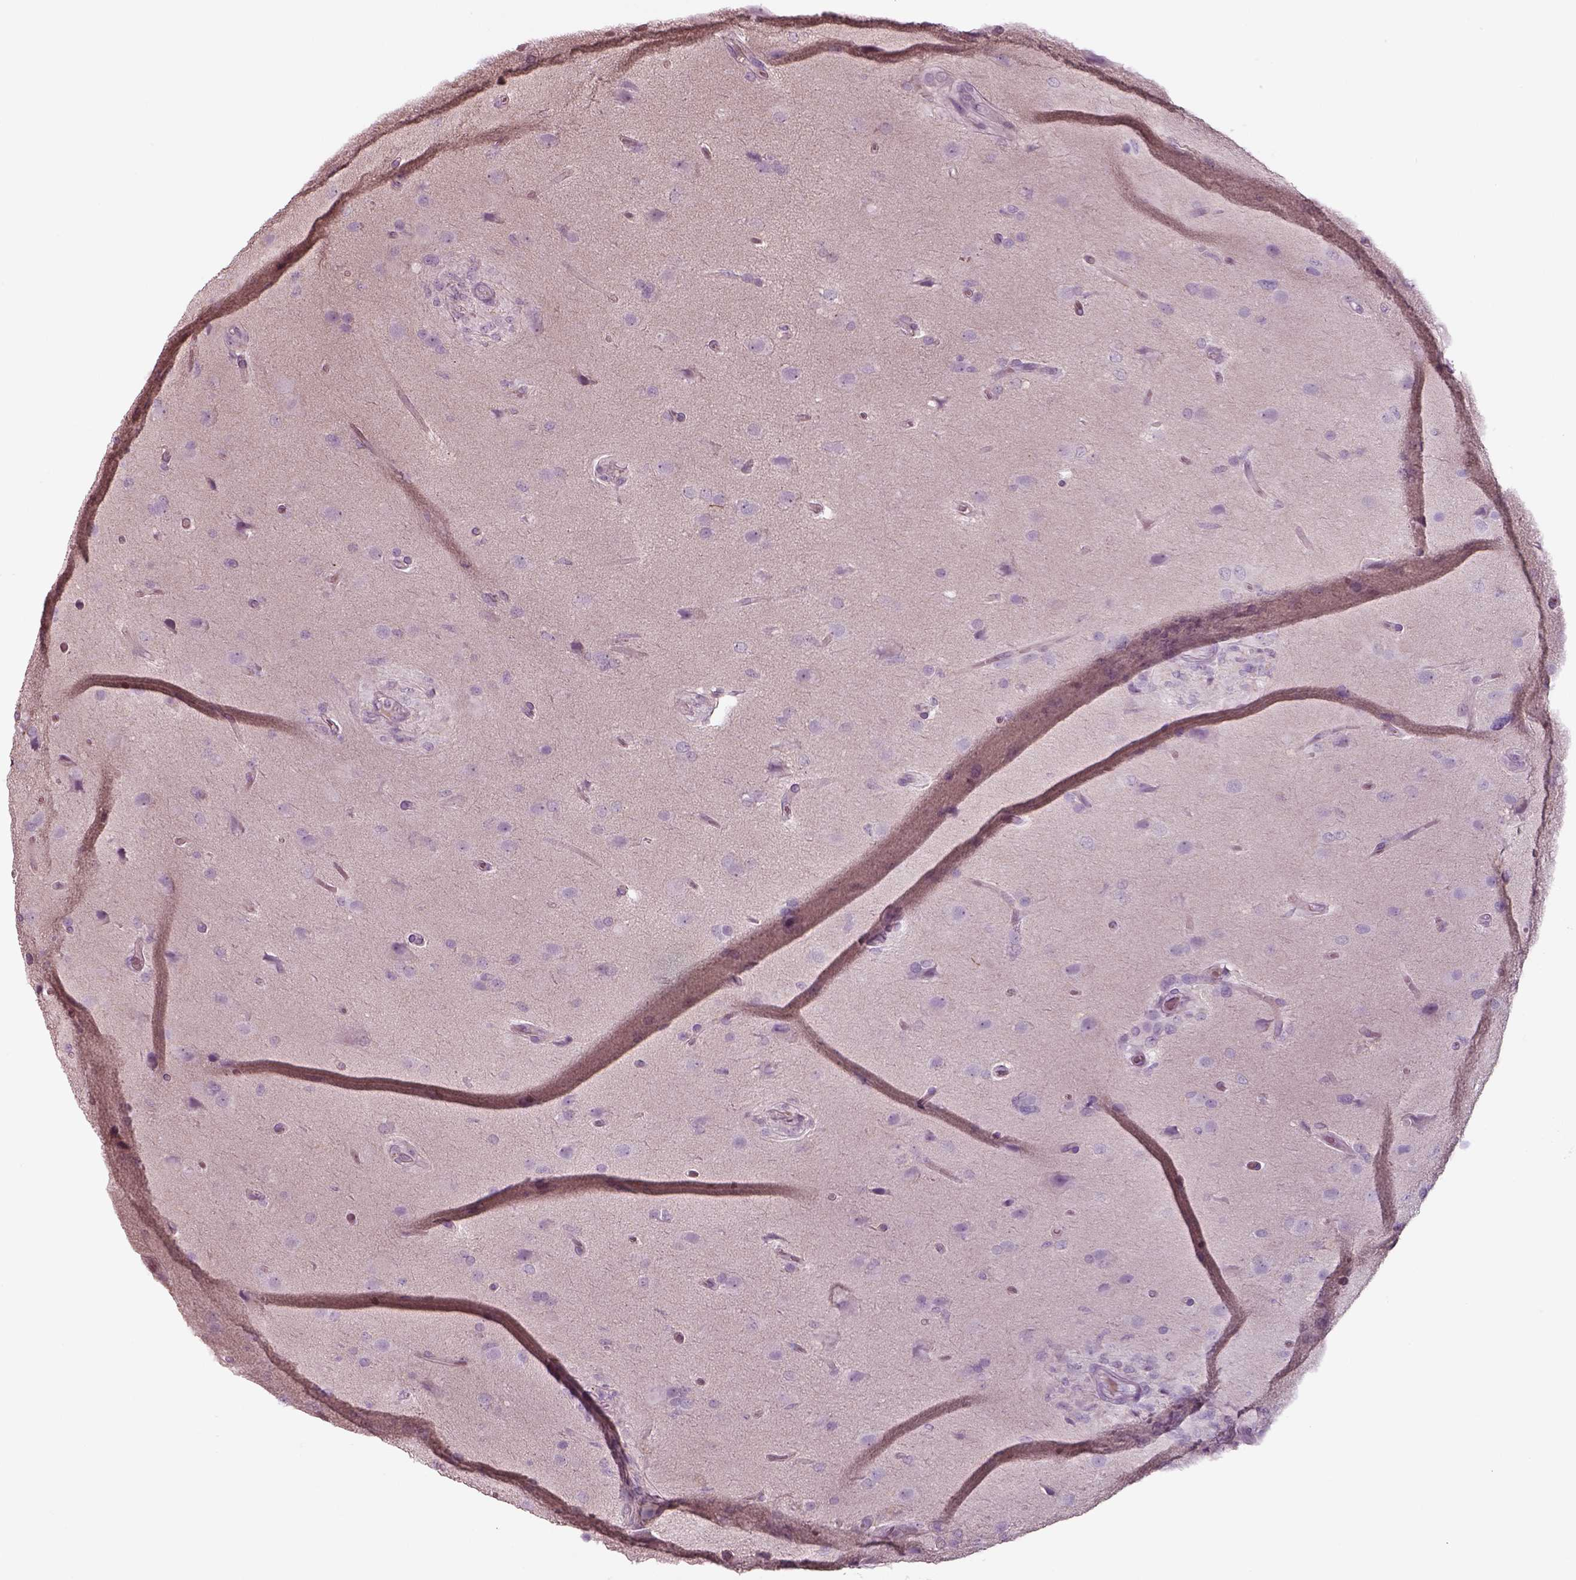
{"staining": {"intensity": "negative", "quantity": "none", "location": "none"}, "tissue": "glioma", "cell_type": "Tumor cells", "image_type": "cancer", "snomed": [{"axis": "morphology", "description": "Glioma, malignant, High grade"}, {"axis": "topography", "description": "Brain"}], "caption": "Immunohistochemistry micrograph of neoplastic tissue: human high-grade glioma (malignant) stained with DAB demonstrates no significant protein expression in tumor cells.", "gene": "SEPTIN14", "patient": {"sex": "male", "age": 68}}